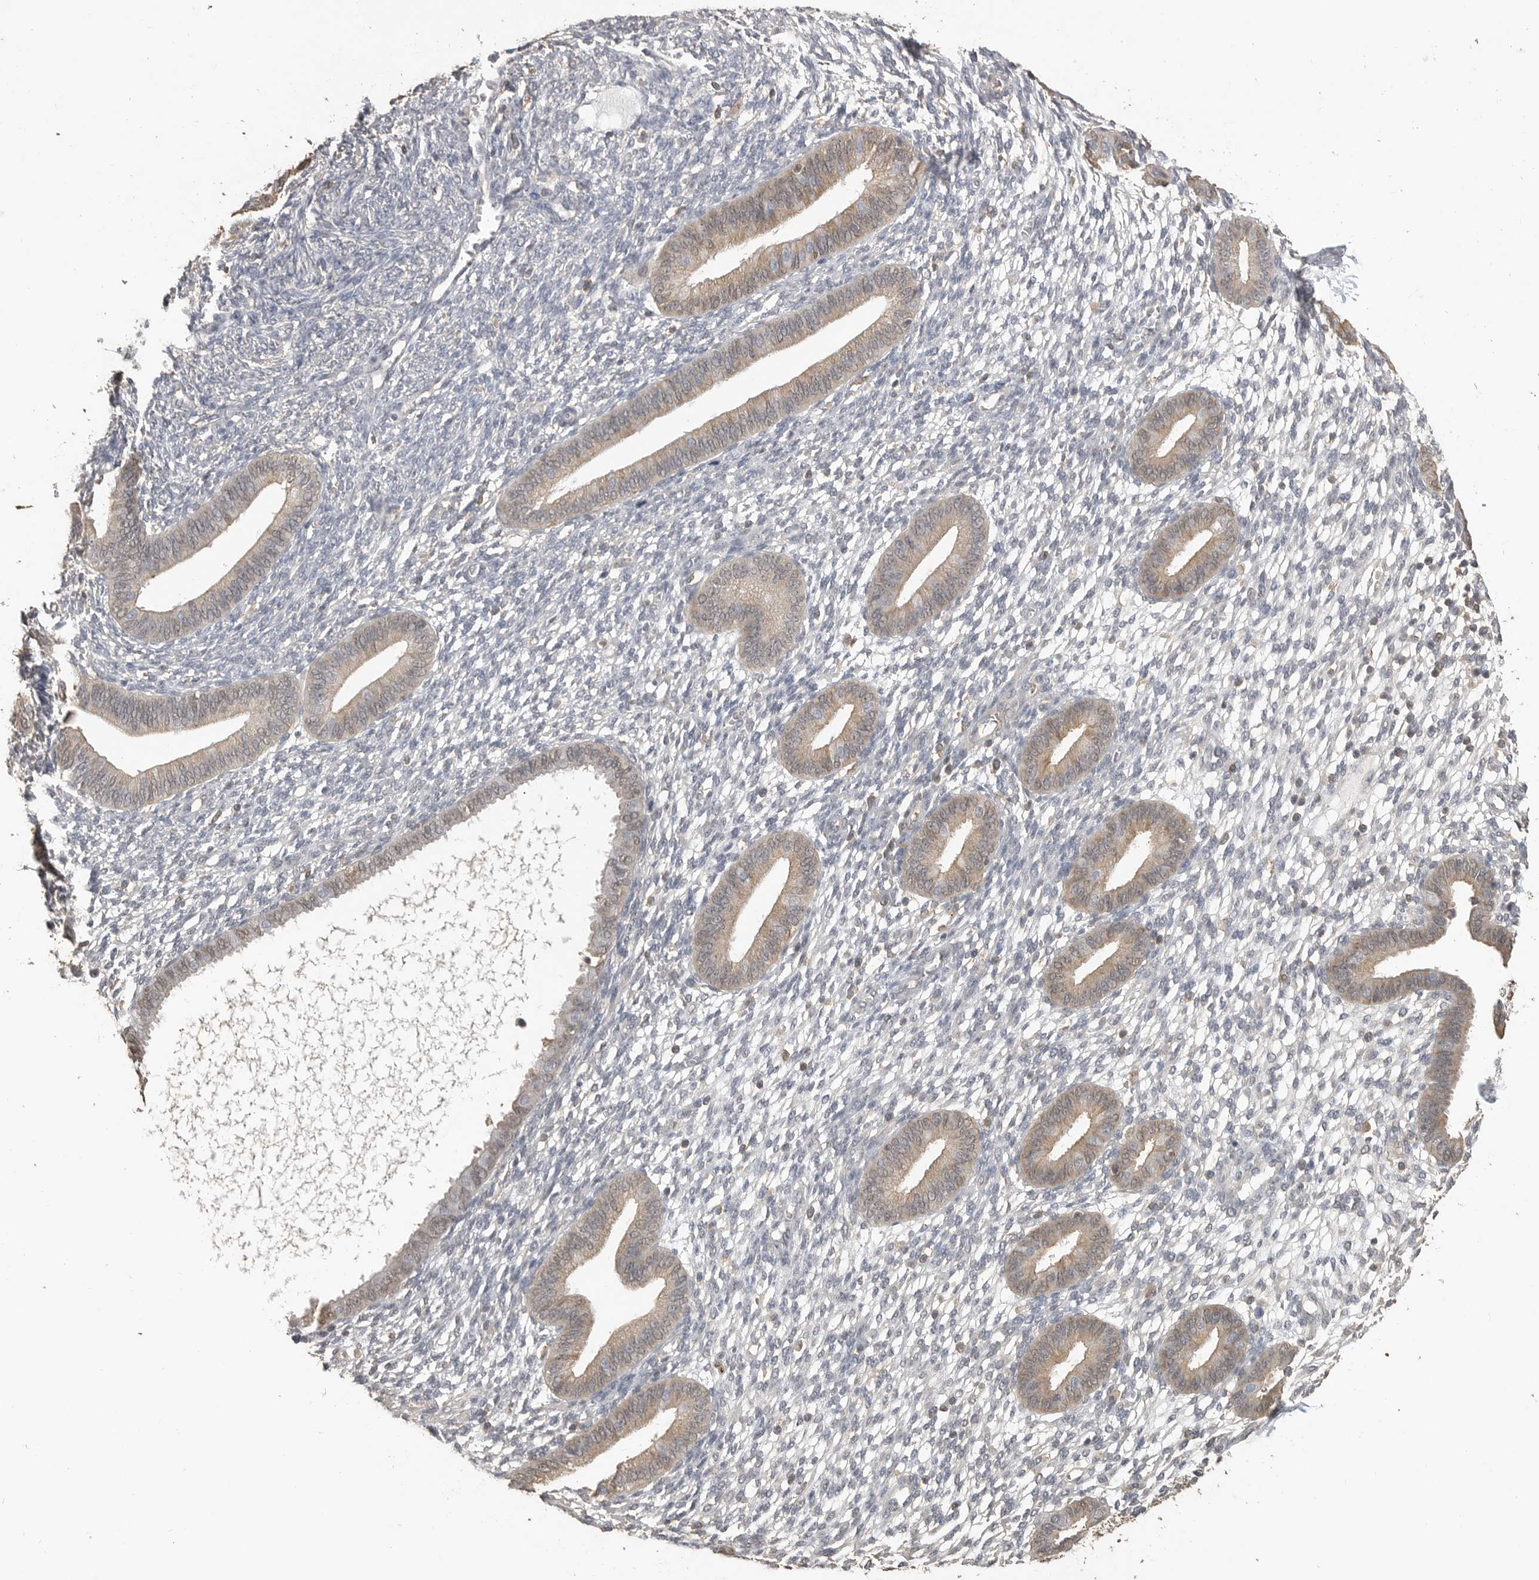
{"staining": {"intensity": "negative", "quantity": "none", "location": "none"}, "tissue": "endometrium", "cell_type": "Cells in endometrial stroma", "image_type": "normal", "snomed": [{"axis": "morphology", "description": "Normal tissue, NOS"}, {"axis": "topography", "description": "Endometrium"}], "caption": "Micrograph shows no protein staining in cells in endometrial stroma of normal endometrium. (DAB (3,3'-diaminobenzidine) IHC with hematoxylin counter stain).", "gene": "MAP2K1", "patient": {"sex": "female", "age": 46}}